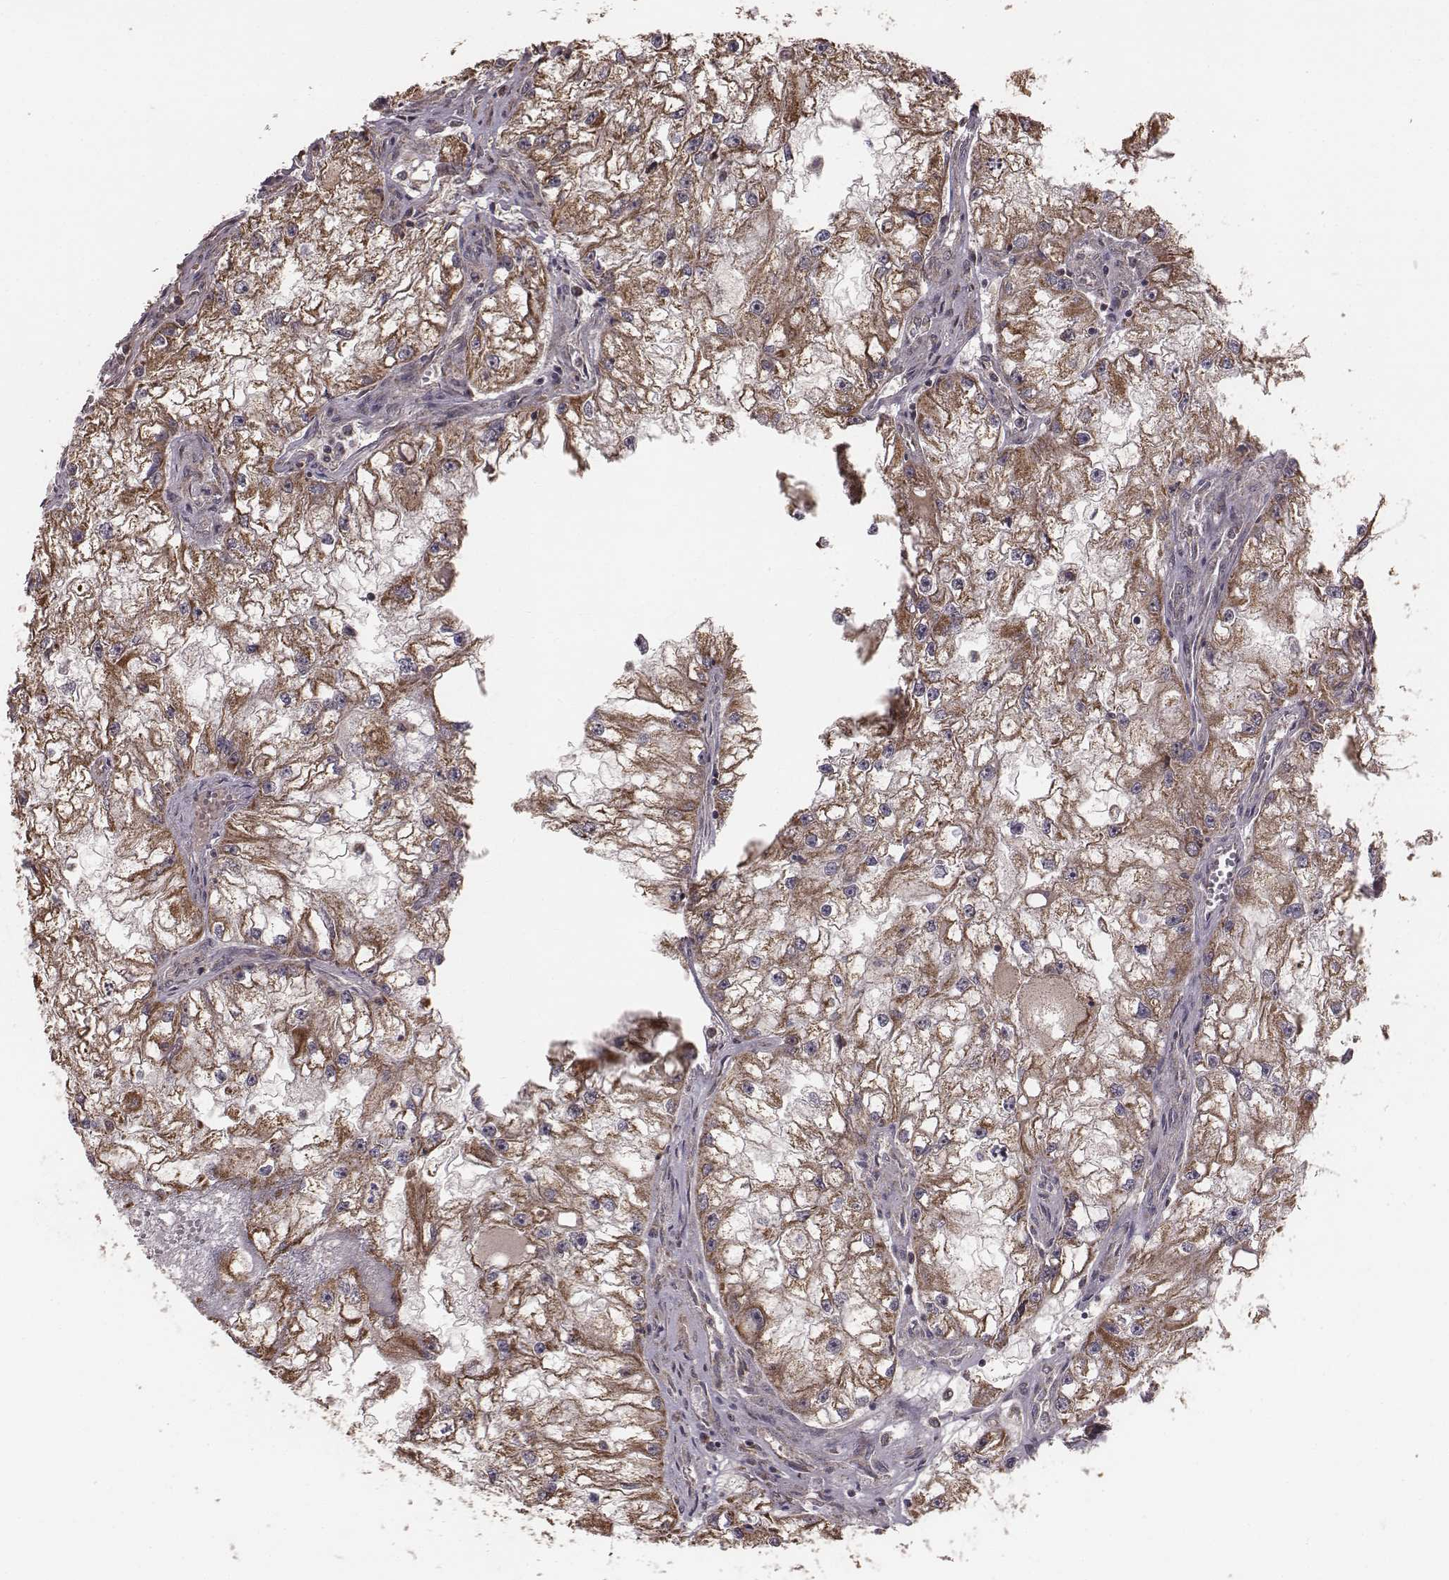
{"staining": {"intensity": "strong", "quantity": ">75%", "location": "cytoplasmic/membranous"}, "tissue": "renal cancer", "cell_type": "Tumor cells", "image_type": "cancer", "snomed": [{"axis": "morphology", "description": "Adenocarcinoma, NOS"}, {"axis": "topography", "description": "Kidney"}], "caption": "Immunohistochemistry (IHC) photomicrograph of neoplastic tissue: human renal cancer stained using immunohistochemistry exhibits high levels of strong protein expression localized specifically in the cytoplasmic/membranous of tumor cells, appearing as a cytoplasmic/membranous brown color.", "gene": "PDCD2L", "patient": {"sex": "male", "age": 59}}